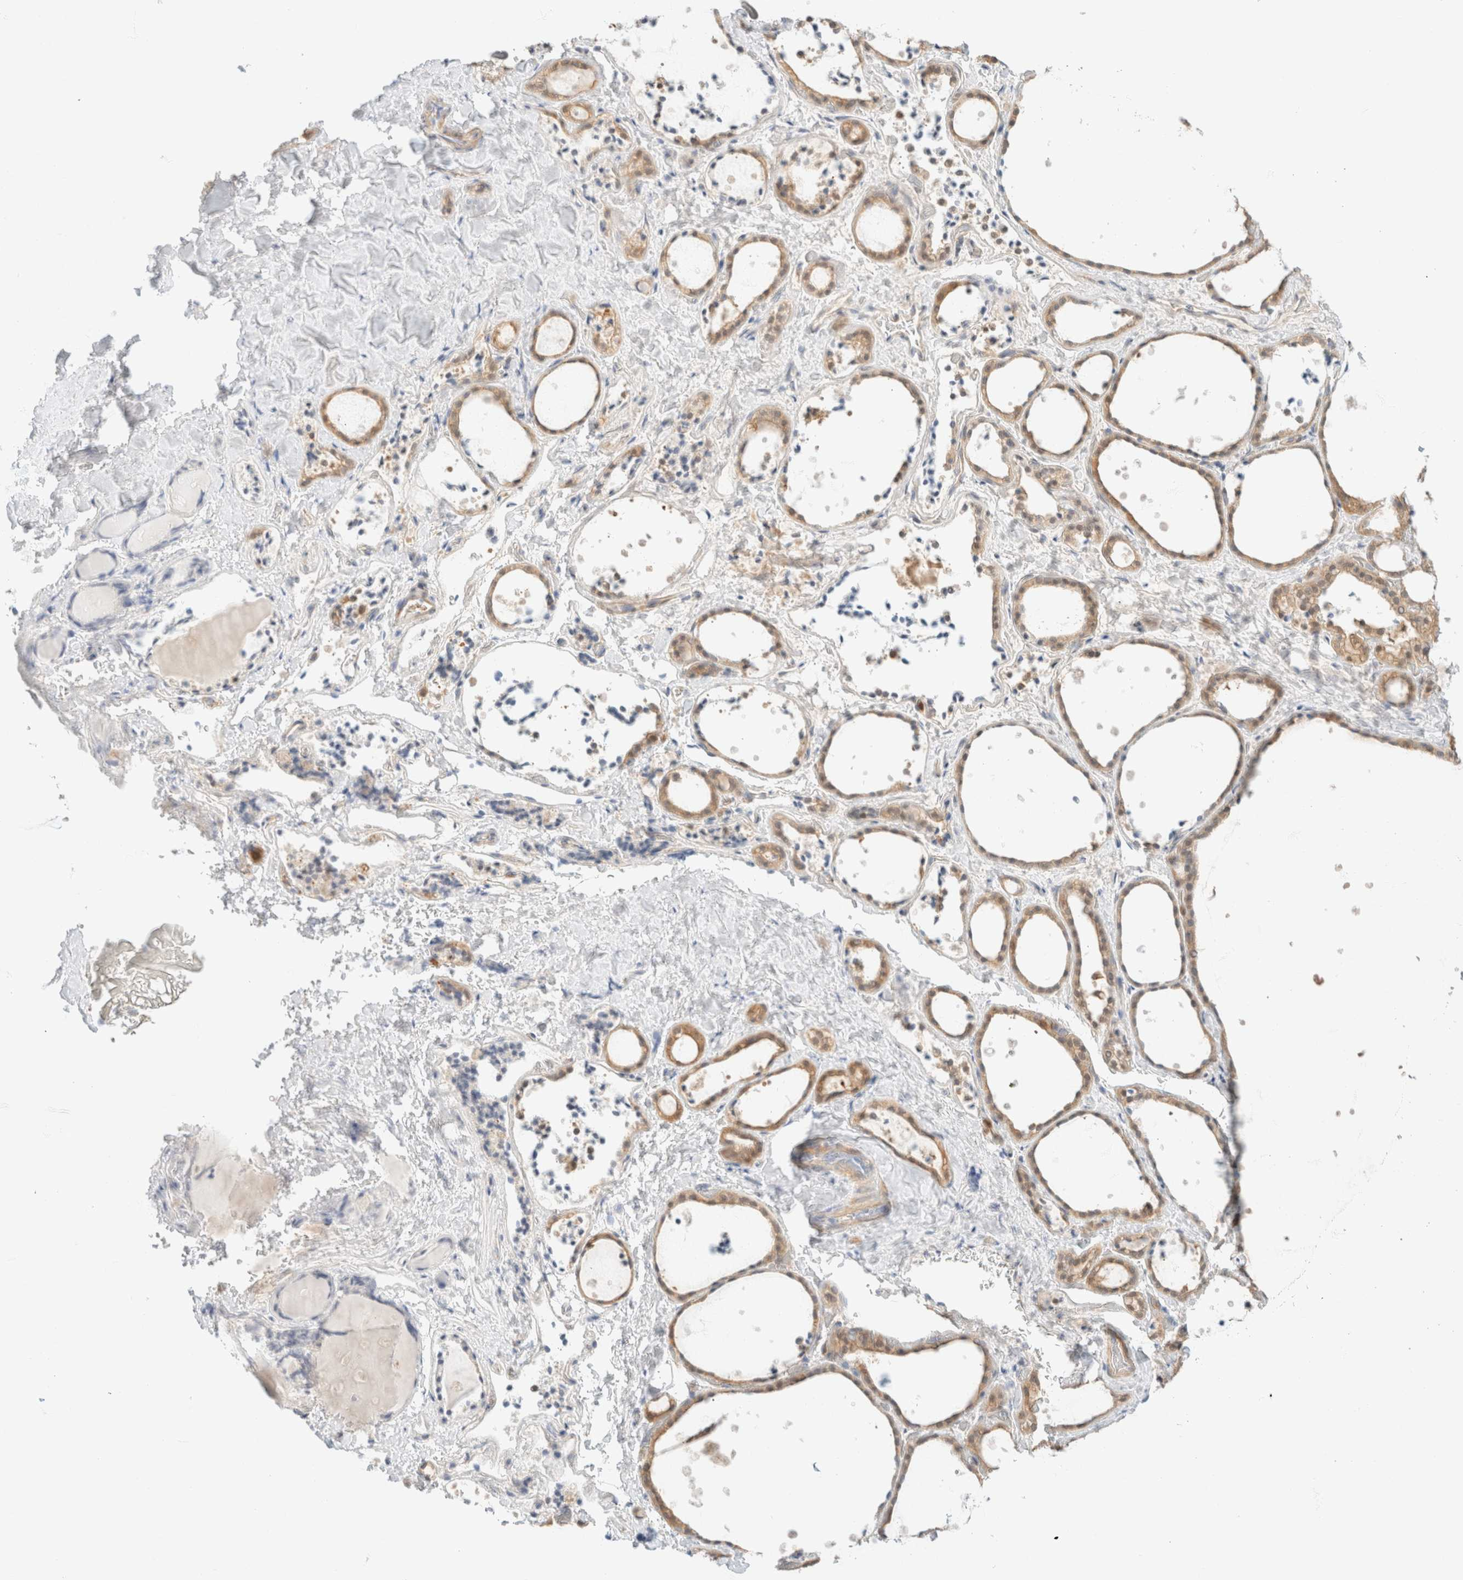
{"staining": {"intensity": "moderate", "quantity": ">75%", "location": "cytoplasmic/membranous"}, "tissue": "thyroid gland", "cell_type": "Glandular cells", "image_type": "normal", "snomed": [{"axis": "morphology", "description": "Normal tissue, NOS"}, {"axis": "topography", "description": "Thyroid gland"}], "caption": "Moderate cytoplasmic/membranous protein expression is present in approximately >75% of glandular cells in thyroid gland.", "gene": "GPI", "patient": {"sex": "female", "age": 44}}